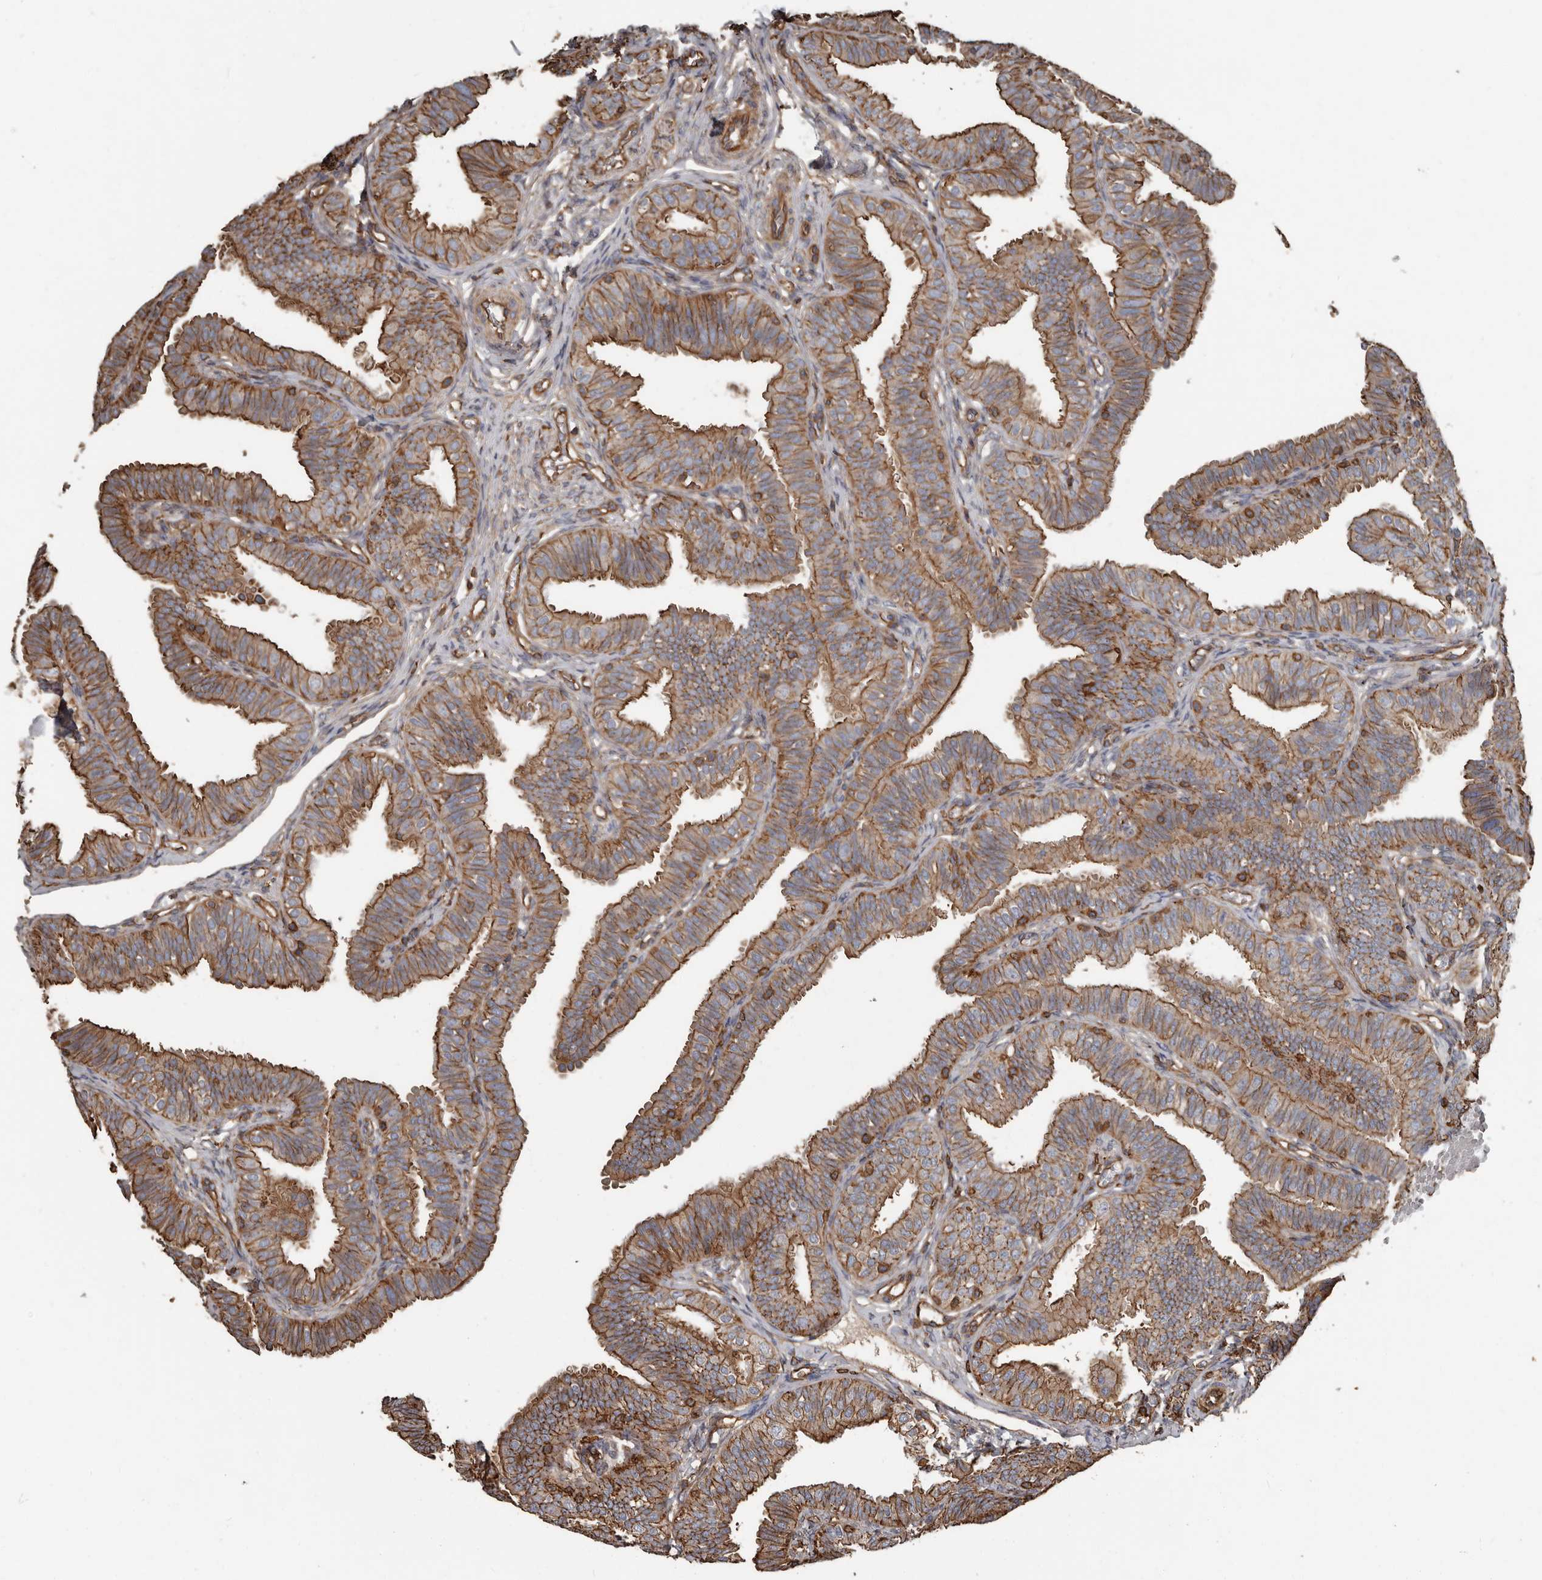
{"staining": {"intensity": "strong", "quantity": "25%-75%", "location": "cytoplasmic/membranous"}, "tissue": "fallopian tube", "cell_type": "Glandular cells", "image_type": "normal", "snomed": [{"axis": "morphology", "description": "Normal tissue, NOS"}, {"axis": "topography", "description": "Fallopian tube"}], "caption": "Protein expression analysis of unremarkable human fallopian tube reveals strong cytoplasmic/membranous staining in about 25%-75% of glandular cells. The protein is stained brown, and the nuclei are stained in blue (DAB IHC with brightfield microscopy, high magnification).", "gene": "DENND6B", "patient": {"sex": "female", "age": 35}}